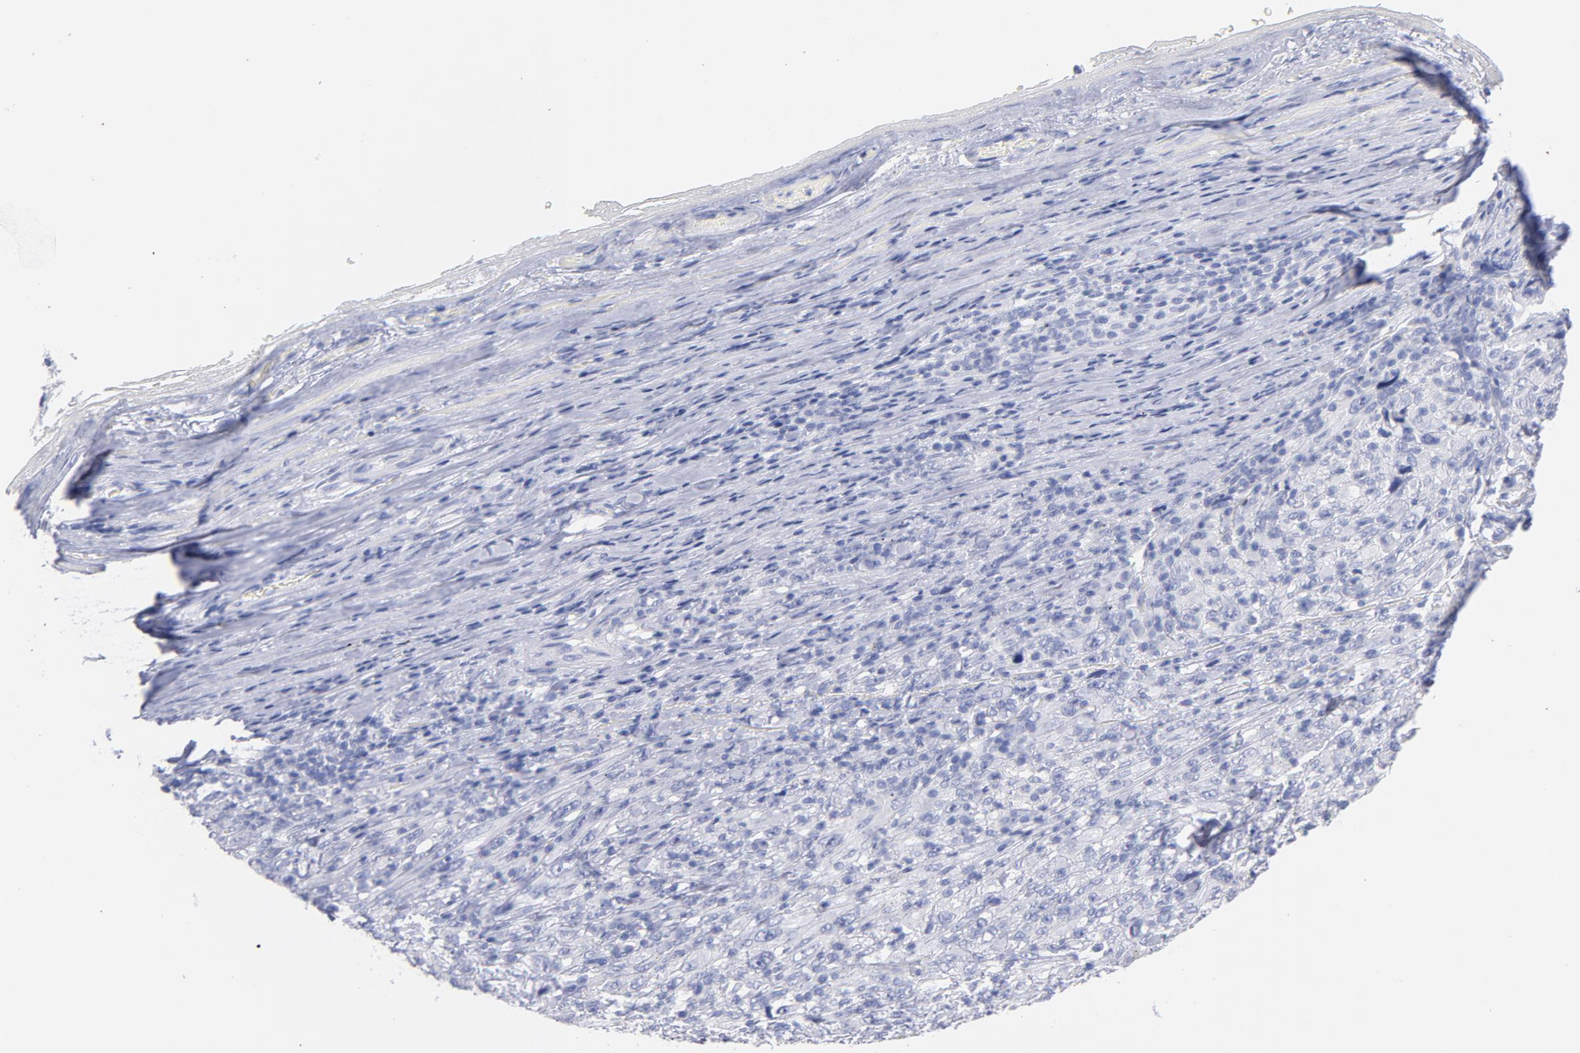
{"staining": {"intensity": "negative", "quantity": "none", "location": "none"}, "tissue": "melanoma", "cell_type": "Tumor cells", "image_type": "cancer", "snomed": [{"axis": "morphology", "description": "Malignant melanoma, Metastatic site"}, {"axis": "topography", "description": "Skin"}], "caption": "IHC photomicrograph of neoplastic tissue: malignant melanoma (metastatic site) stained with DAB (3,3'-diaminobenzidine) demonstrates no significant protein expression in tumor cells.", "gene": "SCGN", "patient": {"sex": "female", "age": 56}}